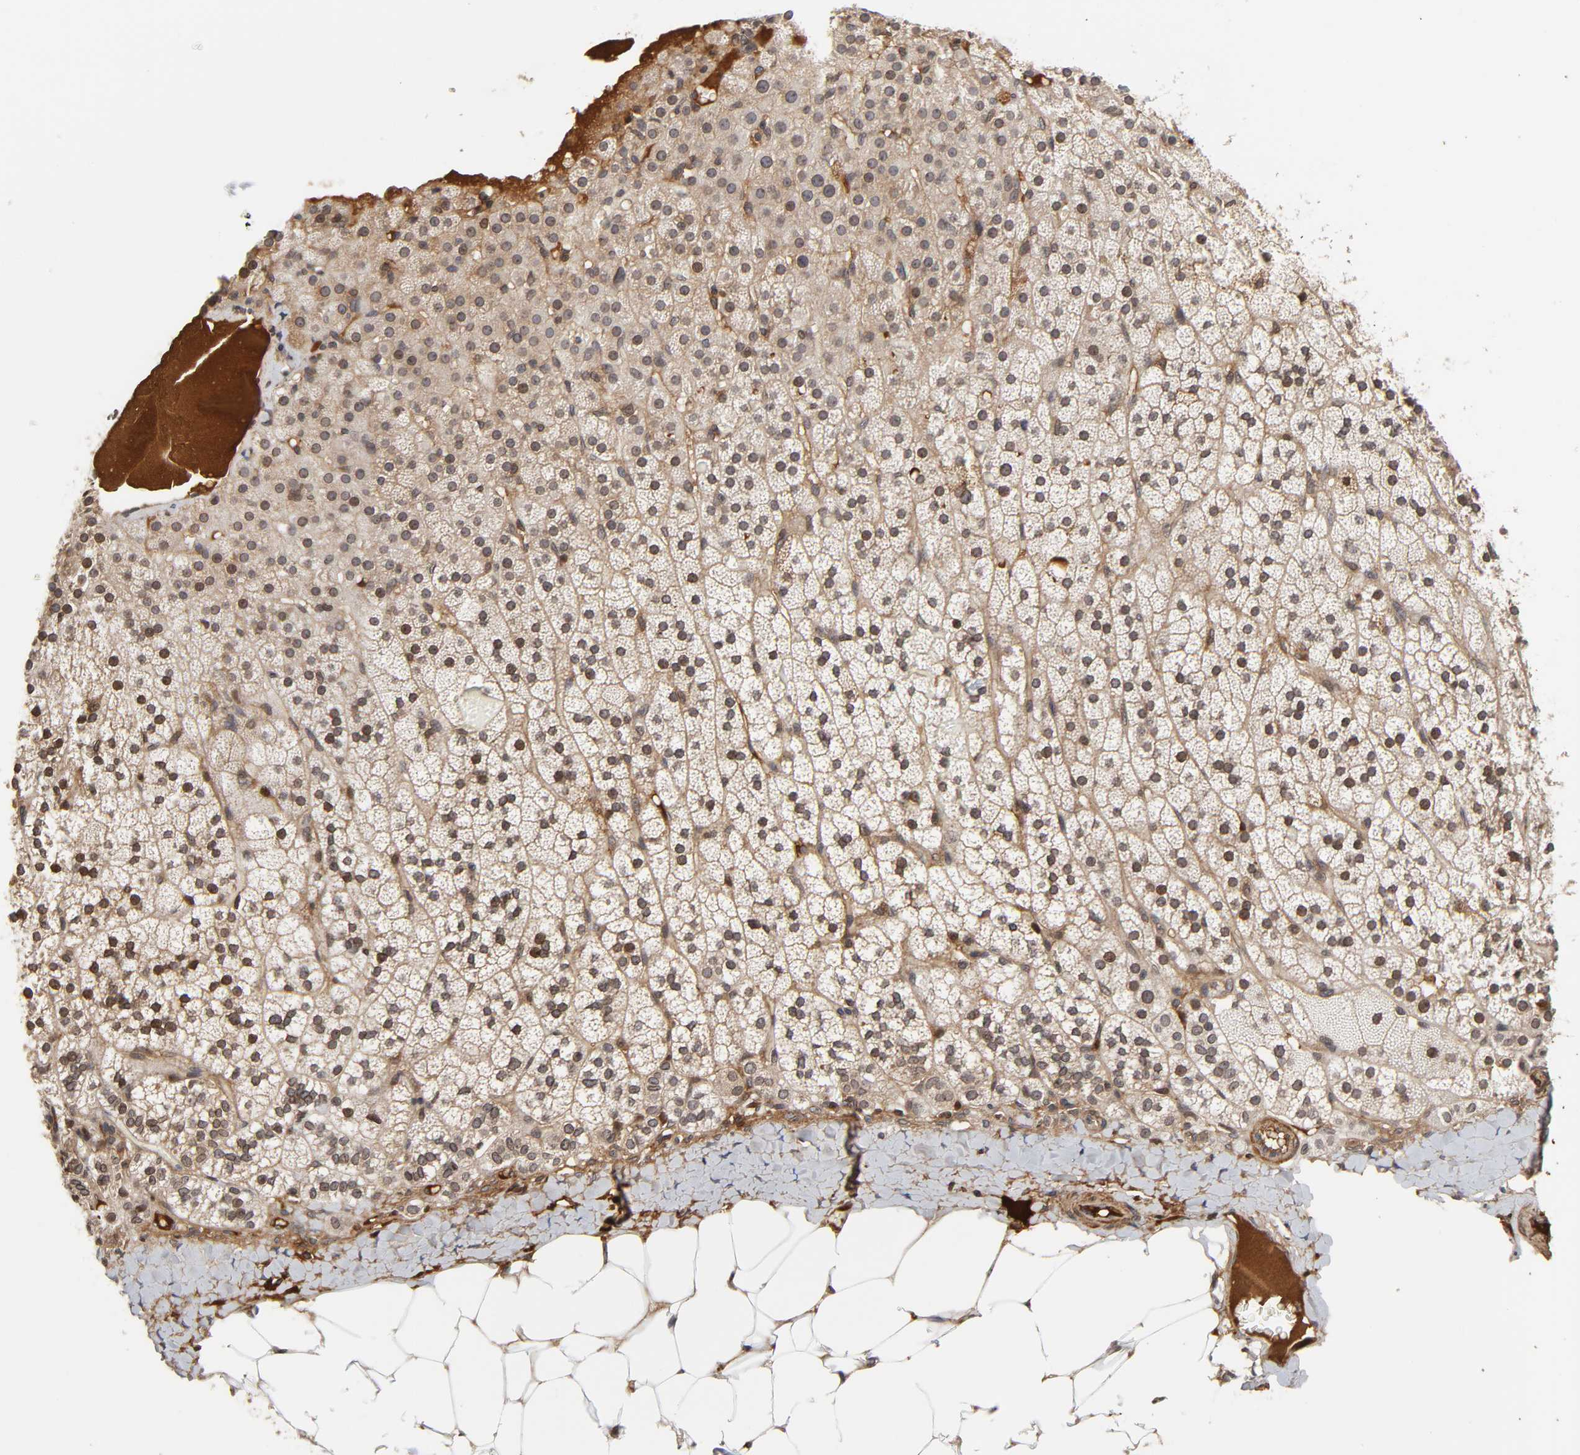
{"staining": {"intensity": "strong", "quantity": ">75%", "location": "cytoplasmic/membranous,nuclear"}, "tissue": "adrenal gland", "cell_type": "Glandular cells", "image_type": "normal", "snomed": [{"axis": "morphology", "description": "Normal tissue, NOS"}, {"axis": "topography", "description": "Adrenal gland"}], "caption": "Protein staining of unremarkable adrenal gland shows strong cytoplasmic/membranous,nuclear expression in approximately >75% of glandular cells. The protein is stained brown, and the nuclei are stained in blue (DAB IHC with brightfield microscopy, high magnification).", "gene": "CPN2", "patient": {"sex": "male", "age": 35}}